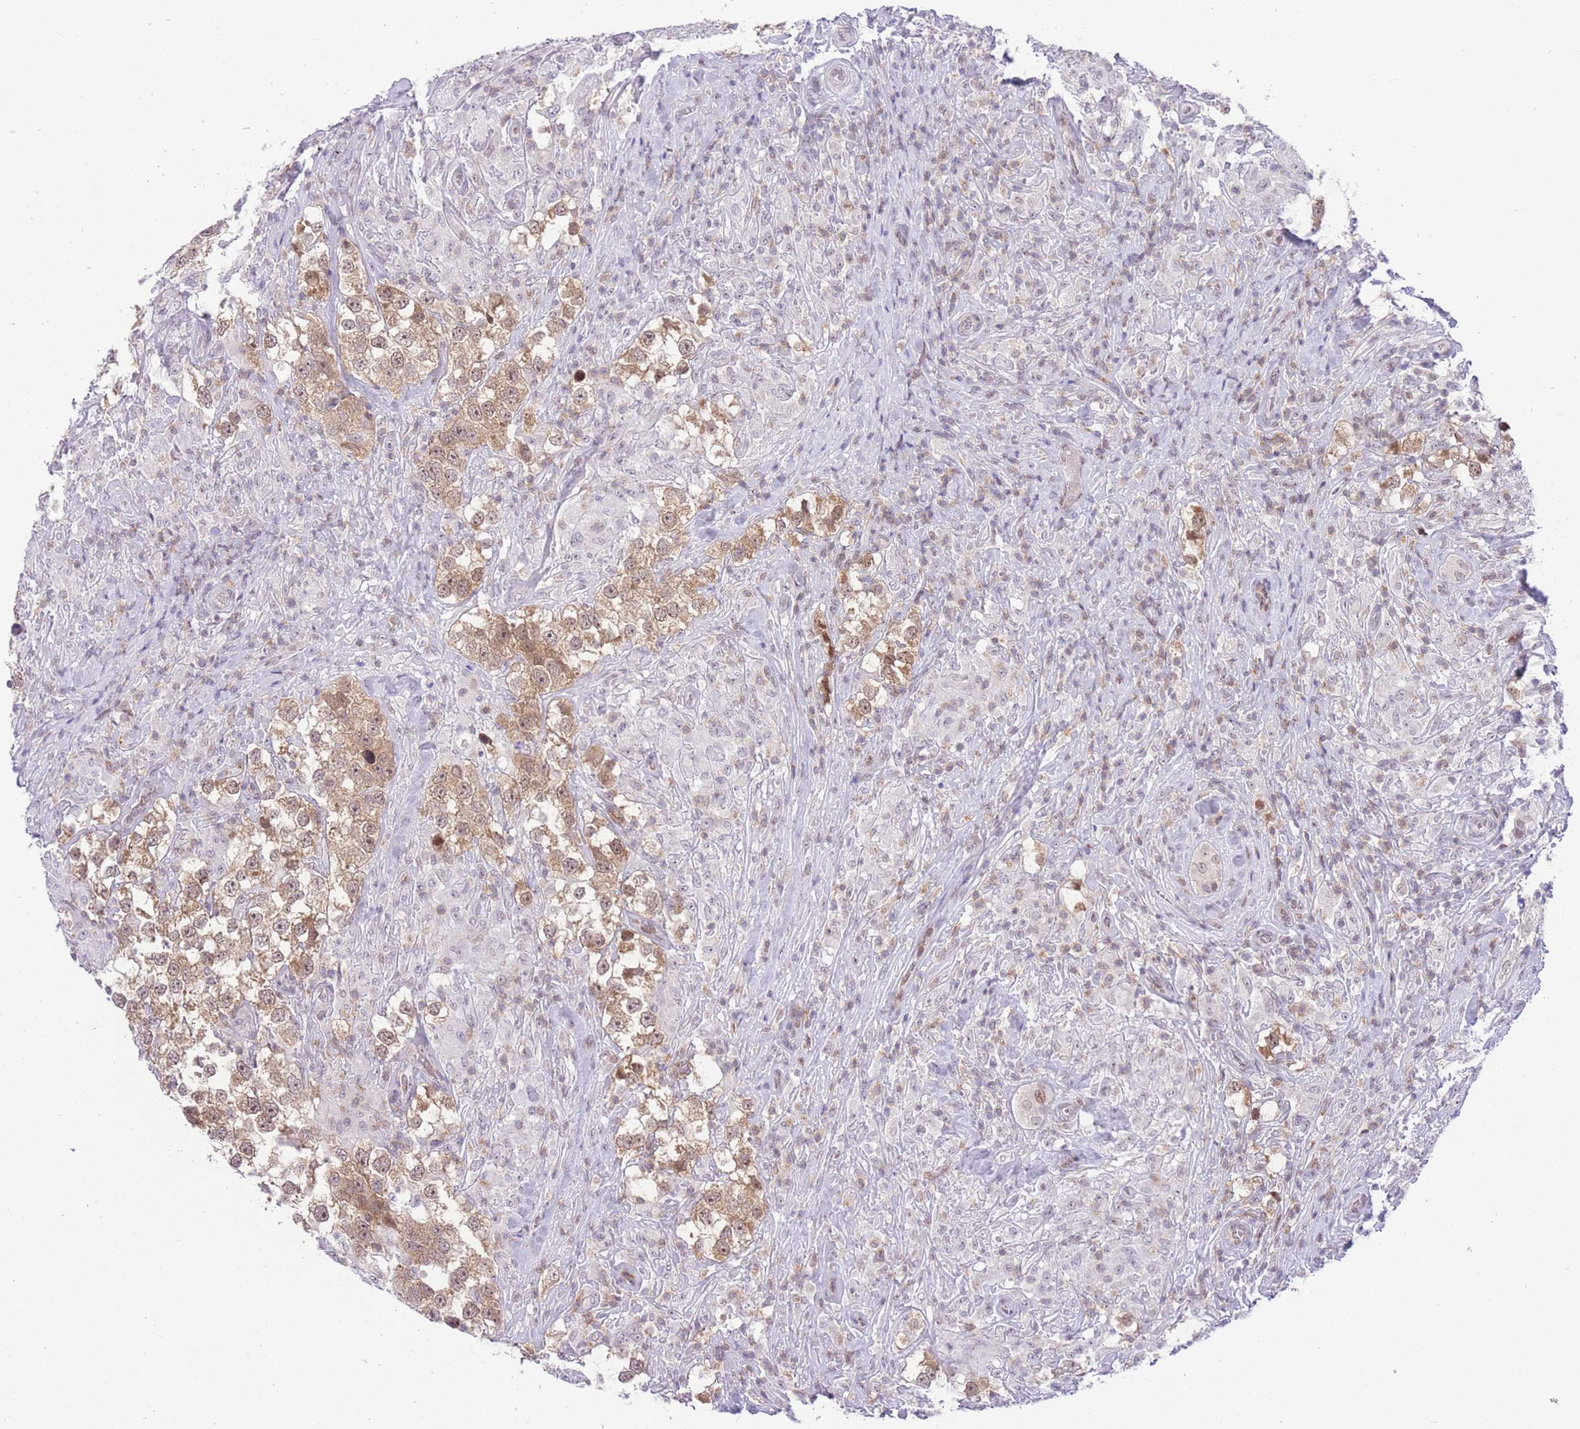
{"staining": {"intensity": "moderate", "quantity": ">75%", "location": "cytoplasmic/membranous"}, "tissue": "testis cancer", "cell_type": "Tumor cells", "image_type": "cancer", "snomed": [{"axis": "morphology", "description": "Seminoma, NOS"}, {"axis": "topography", "description": "Testis"}], "caption": "Immunohistochemistry of testis cancer (seminoma) displays medium levels of moderate cytoplasmic/membranous staining in approximately >75% of tumor cells.", "gene": "STK39", "patient": {"sex": "male", "age": 46}}